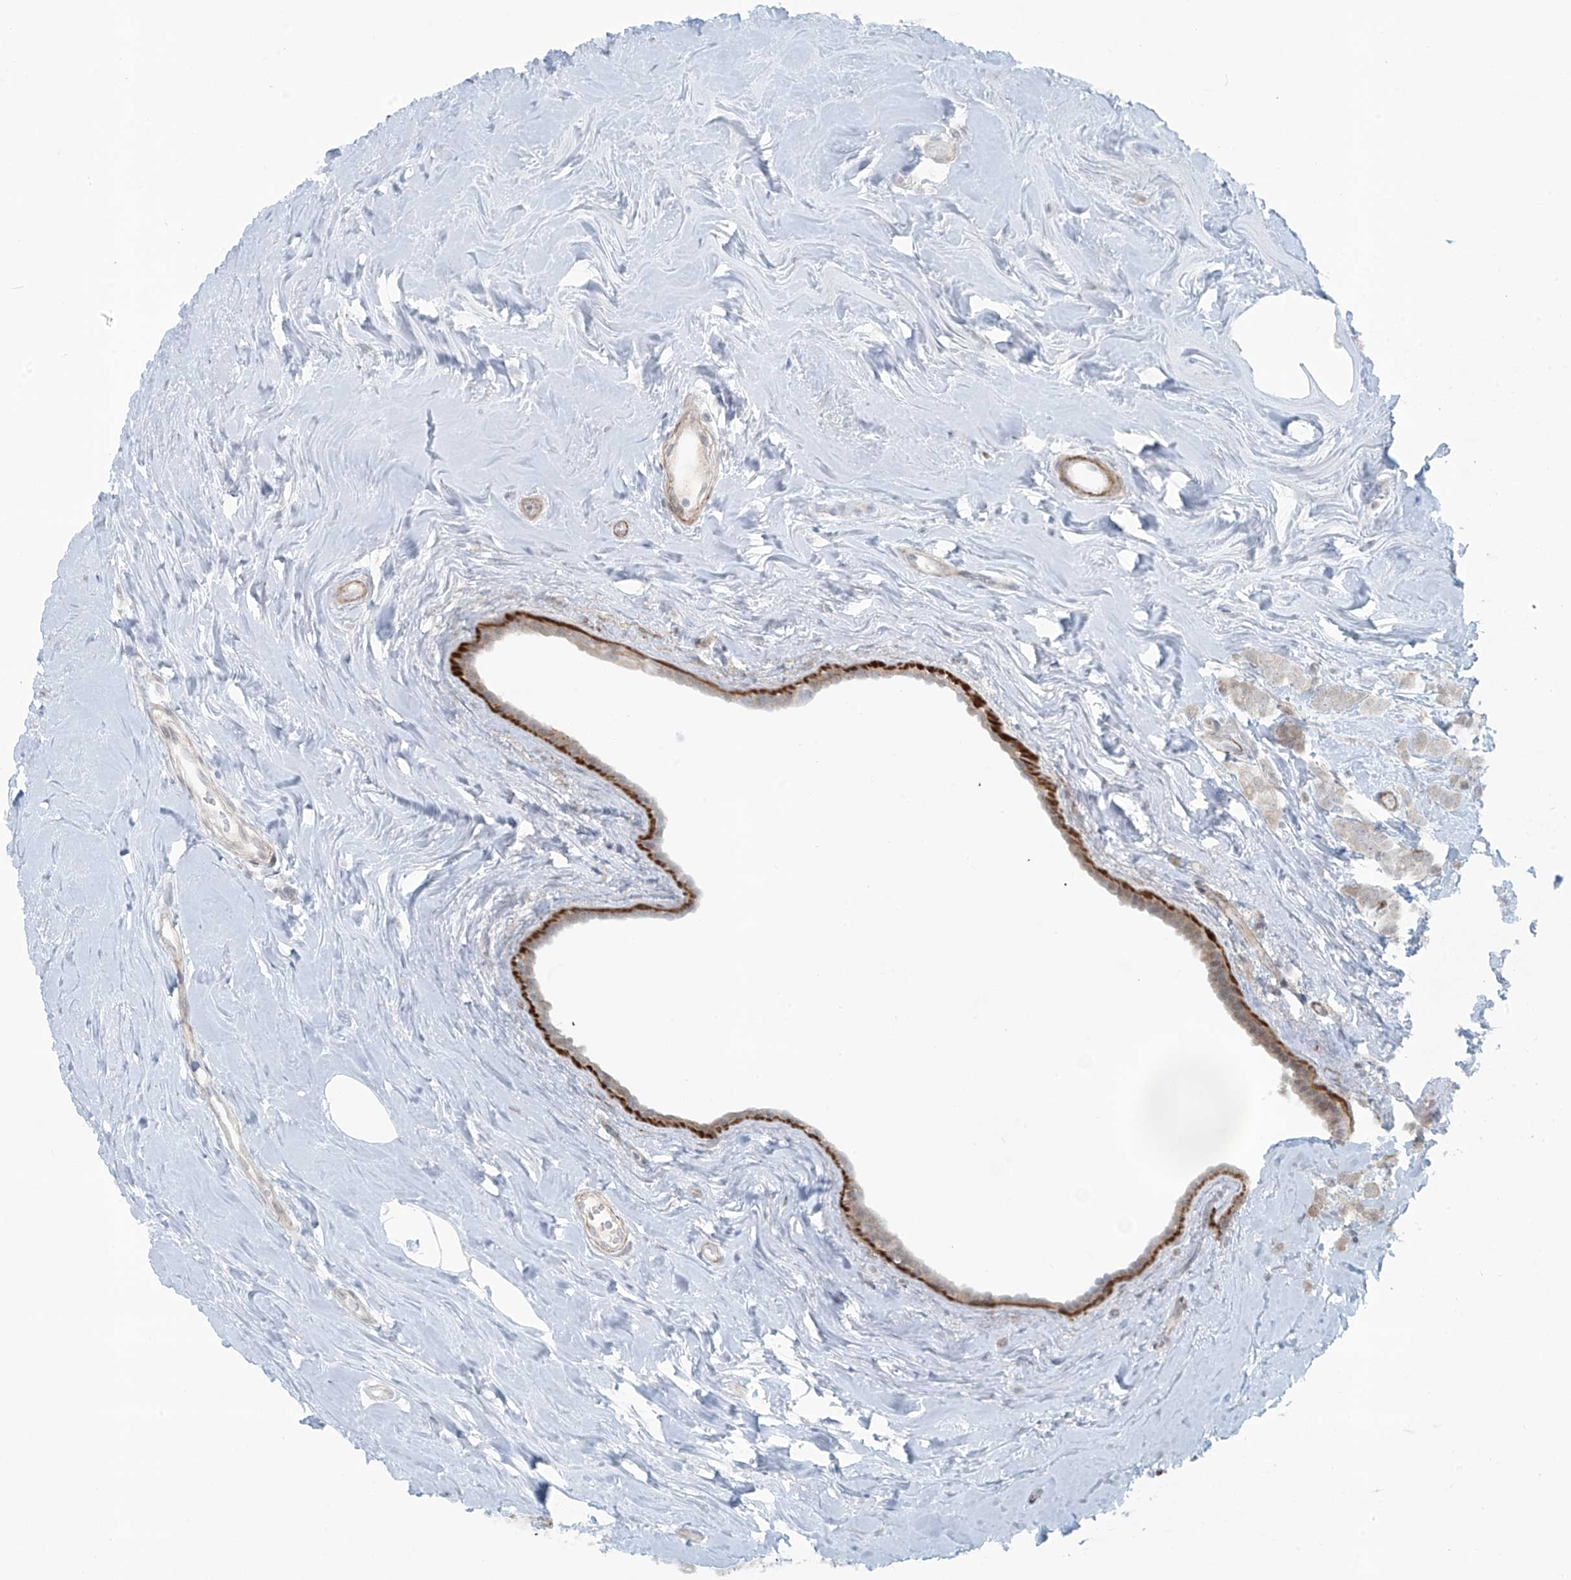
{"staining": {"intensity": "negative", "quantity": "none", "location": "none"}, "tissue": "breast cancer", "cell_type": "Tumor cells", "image_type": "cancer", "snomed": [{"axis": "morphology", "description": "Lobular carcinoma"}, {"axis": "topography", "description": "Breast"}], "caption": "Tumor cells are negative for protein expression in human breast cancer.", "gene": "RASGEF1A", "patient": {"sex": "female", "age": 47}}